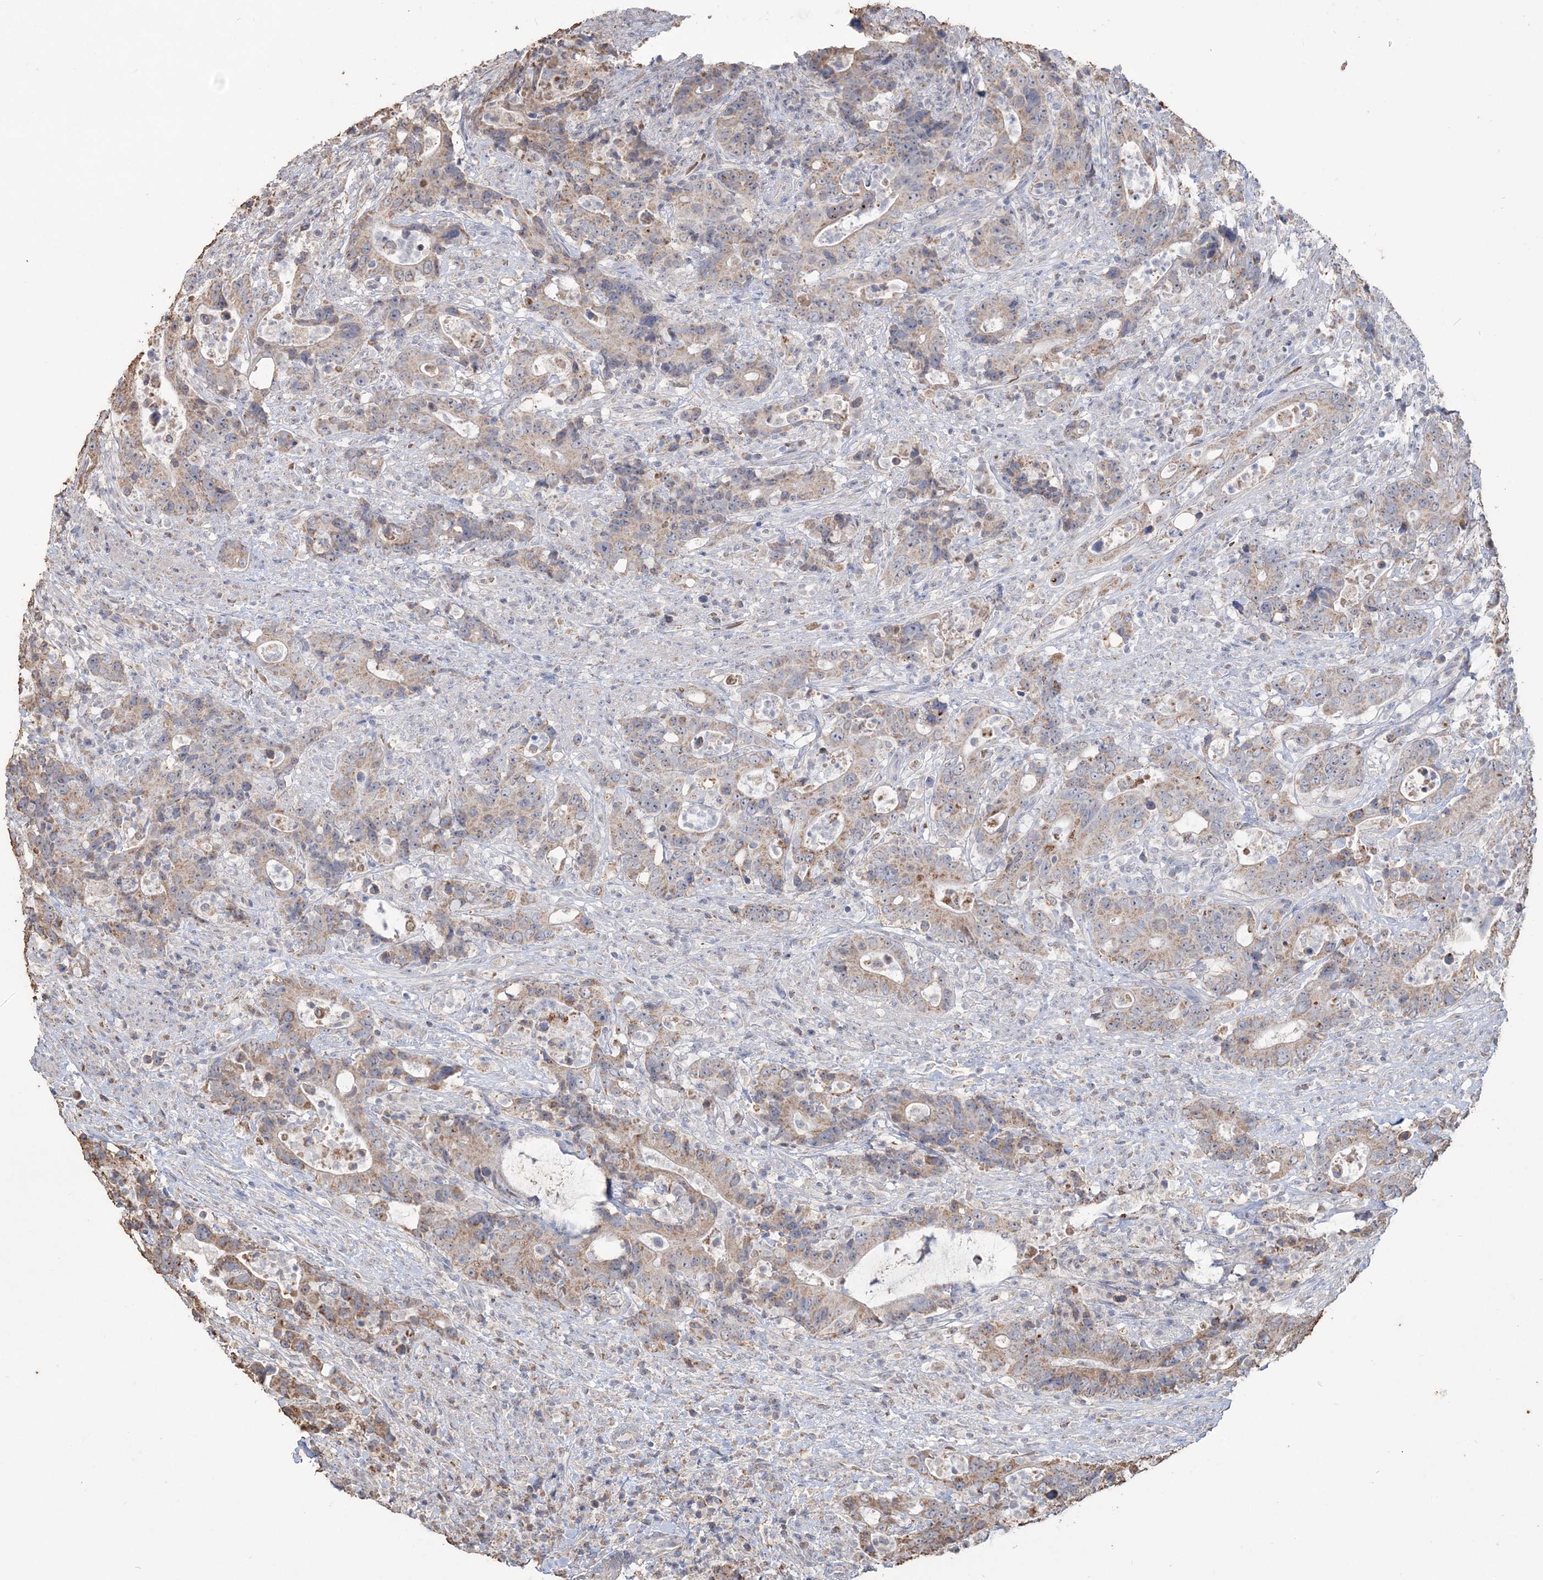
{"staining": {"intensity": "moderate", "quantity": "25%-75%", "location": "cytoplasmic/membranous"}, "tissue": "colorectal cancer", "cell_type": "Tumor cells", "image_type": "cancer", "snomed": [{"axis": "morphology", "description": "Adenocarcinoma, NOS"}, {"axis": "topography", "description": "Colon"}], "caption": "Immunohistochemistry (IHC) staining of colorectal cancer, which shows medium levels of moderate cytoplasmic/membranous expression in approximately 25%-75% of tumor cells indicating moderate cytoplasmic/membranous protein expression. The staining was performed using DAB (3,3'-diaminobenzidine) (brown) for protein detection and nuclei were counterstained in hematoxylin (blue).", "gene": "SFMBT2", "patient": {"sex": "female", "age": 75}}